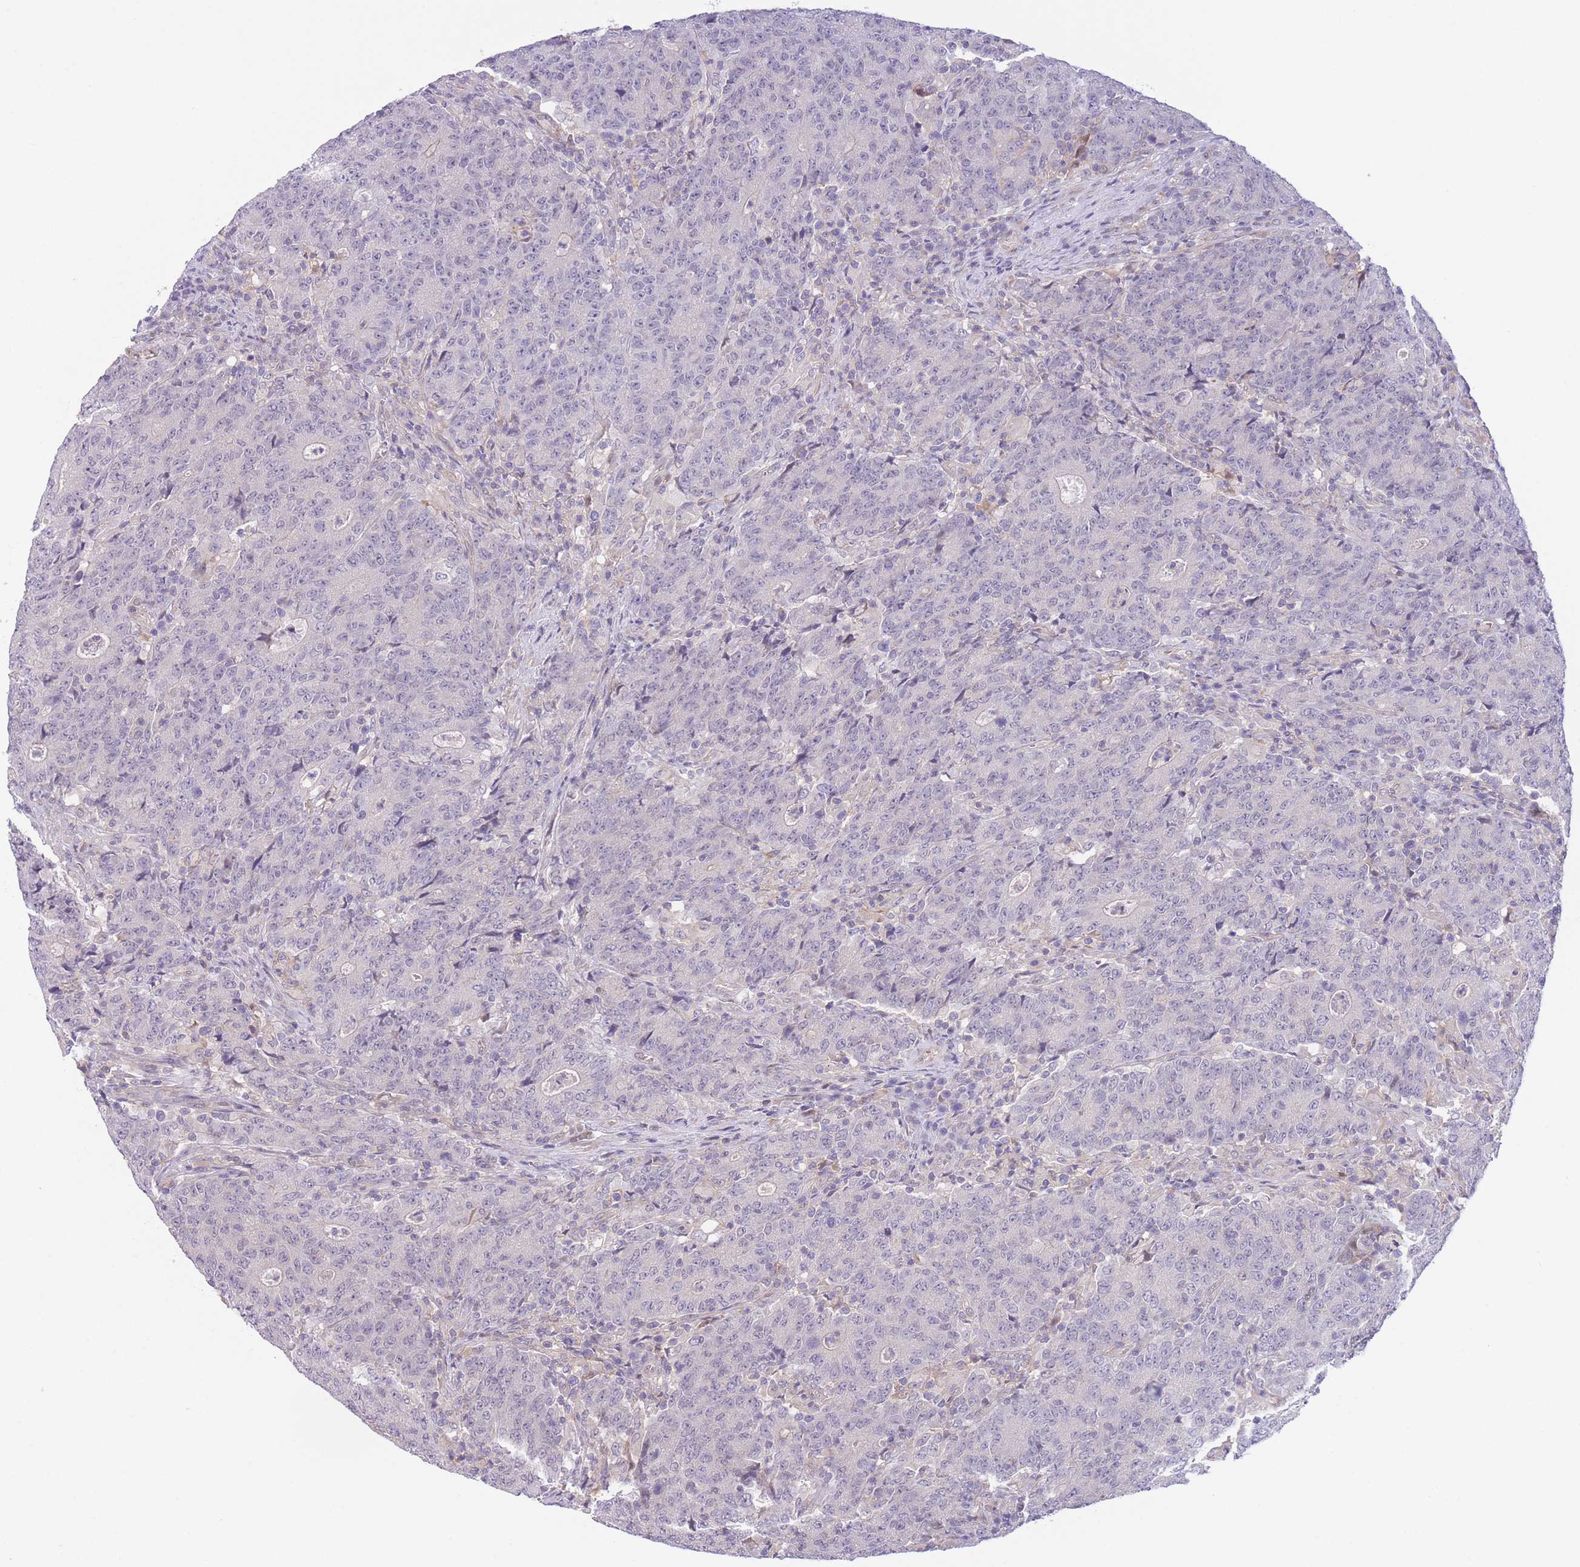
{"staining": {"intensity": "negative", "quantity": "none", "location": "none"}, "tissue": "colorectal cancer", "cell_type": "Tumor cells", "image_type": "cancer", "snomed": [{"axis": "morphology", "description": "Adenocarcinoma, NOS"}, {"axis": "topography", "description": "Colon"}], "caption": "Immunohistochemistry histopathology image of human adenocarcinoma (colorectal) stained for a protein (brown), which shows no positivity in tumor cells. (IHC, brightfield microscopy, high magnification).", "gene": "C9orf152", "patient": {"sex": "female", "age": 75}}